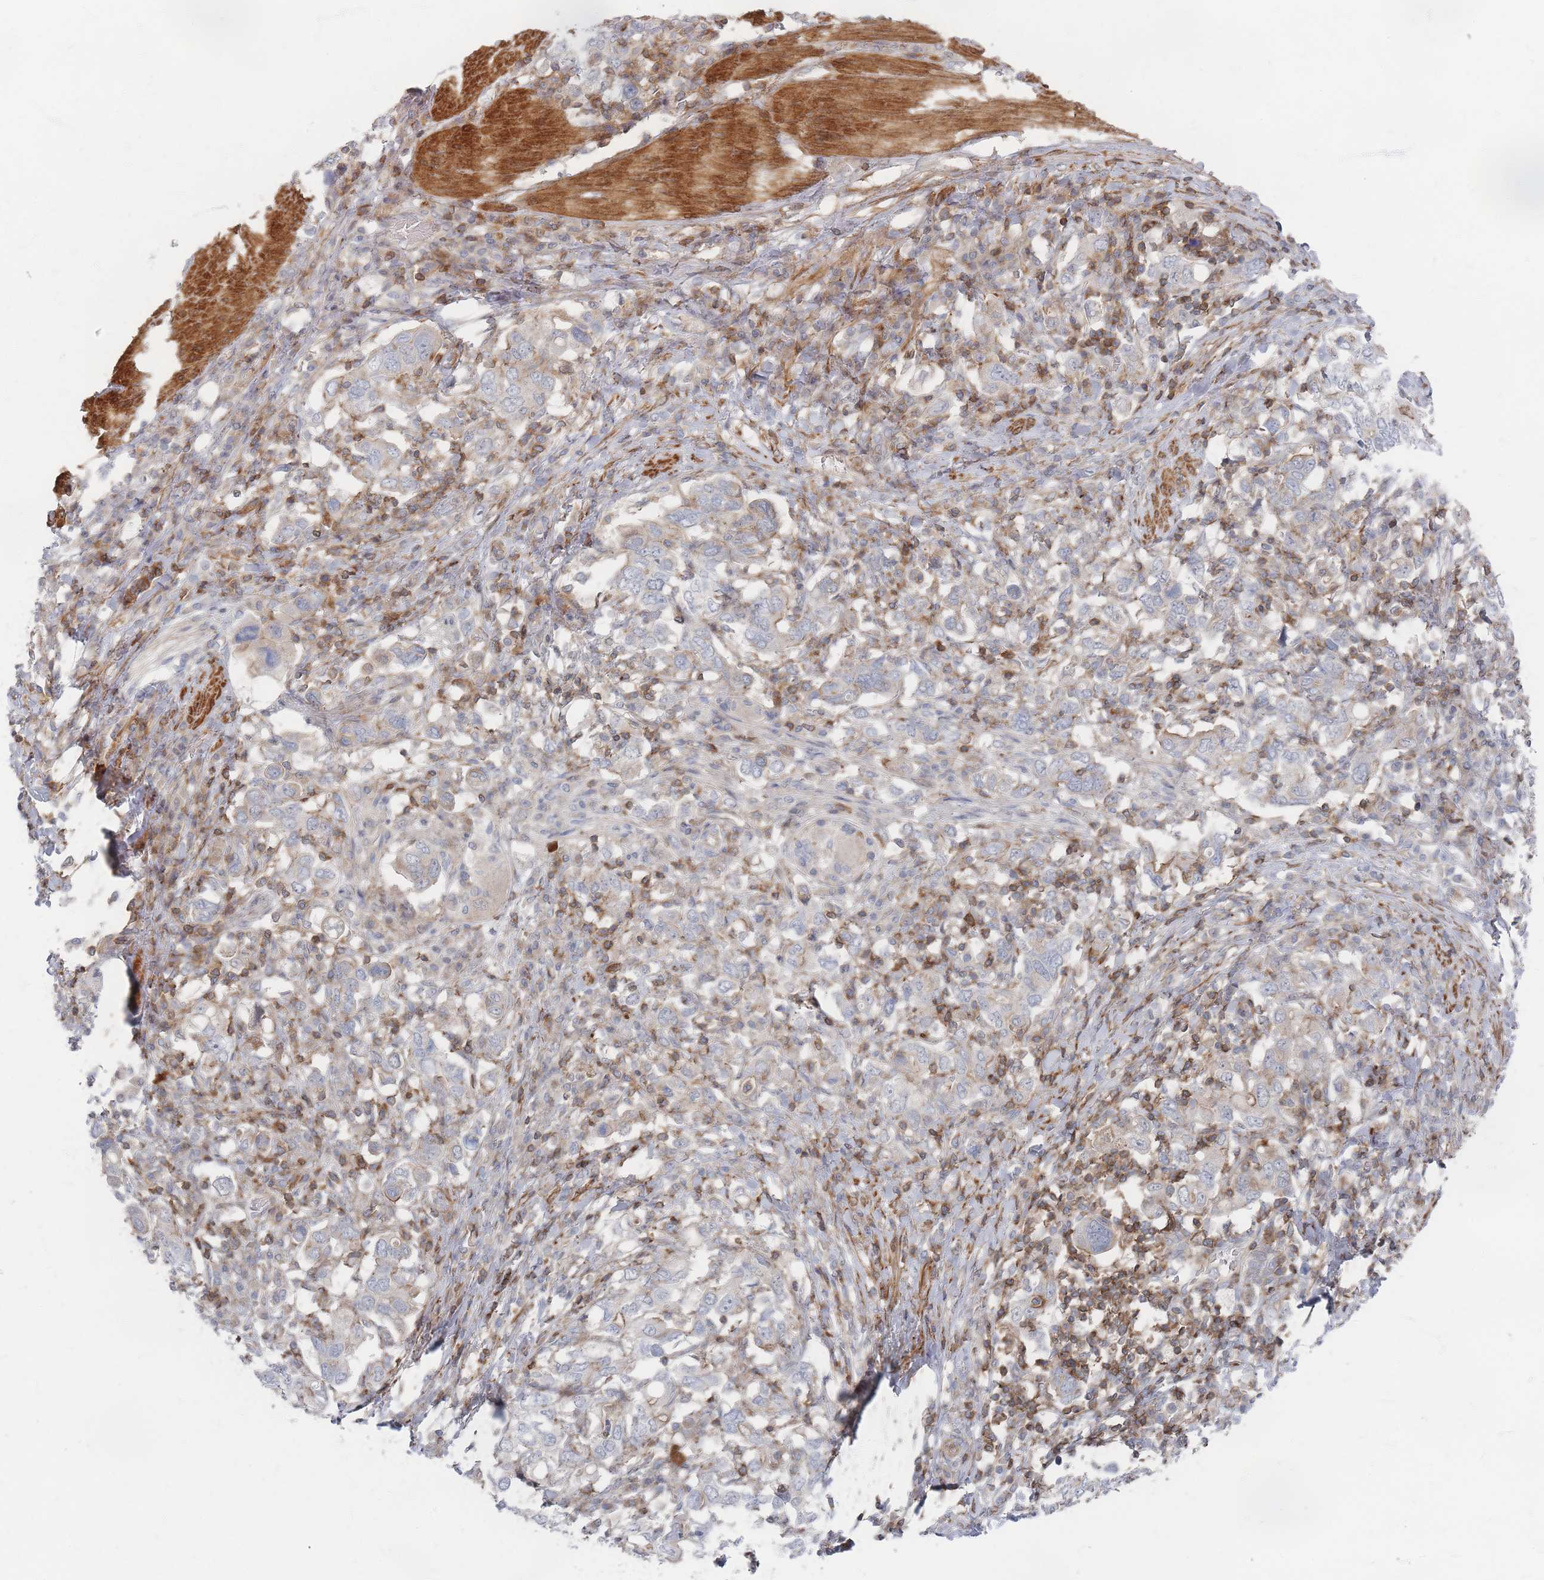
{"staining": {"intensity": "weak", "quantity": "<25%", "location": "cytoplasmic/membranous"}, "tissue": "stomach cancer", "cell_type": "Tumor cells", "image_type": "cancer", "snomed": [{"axis": "morphology", "description": "Adenocarcinoma, NOS"}, {"axis": "topography", "description": "Stomach, upper"}, {"axis": "topography", "description": "Stomach"}], "caption": "IHC photomicrograph of stomach cancer (adenocarcinoma) stained for a protein (brown), which reveals no expression in tumor cells. (Brightfield microscopy of DAB (3,3'-diaminobenzidine) immunohistochemistry at high magnification).", "gene": "ZNF852", "patient": {"sex": "male", "age": 62}}